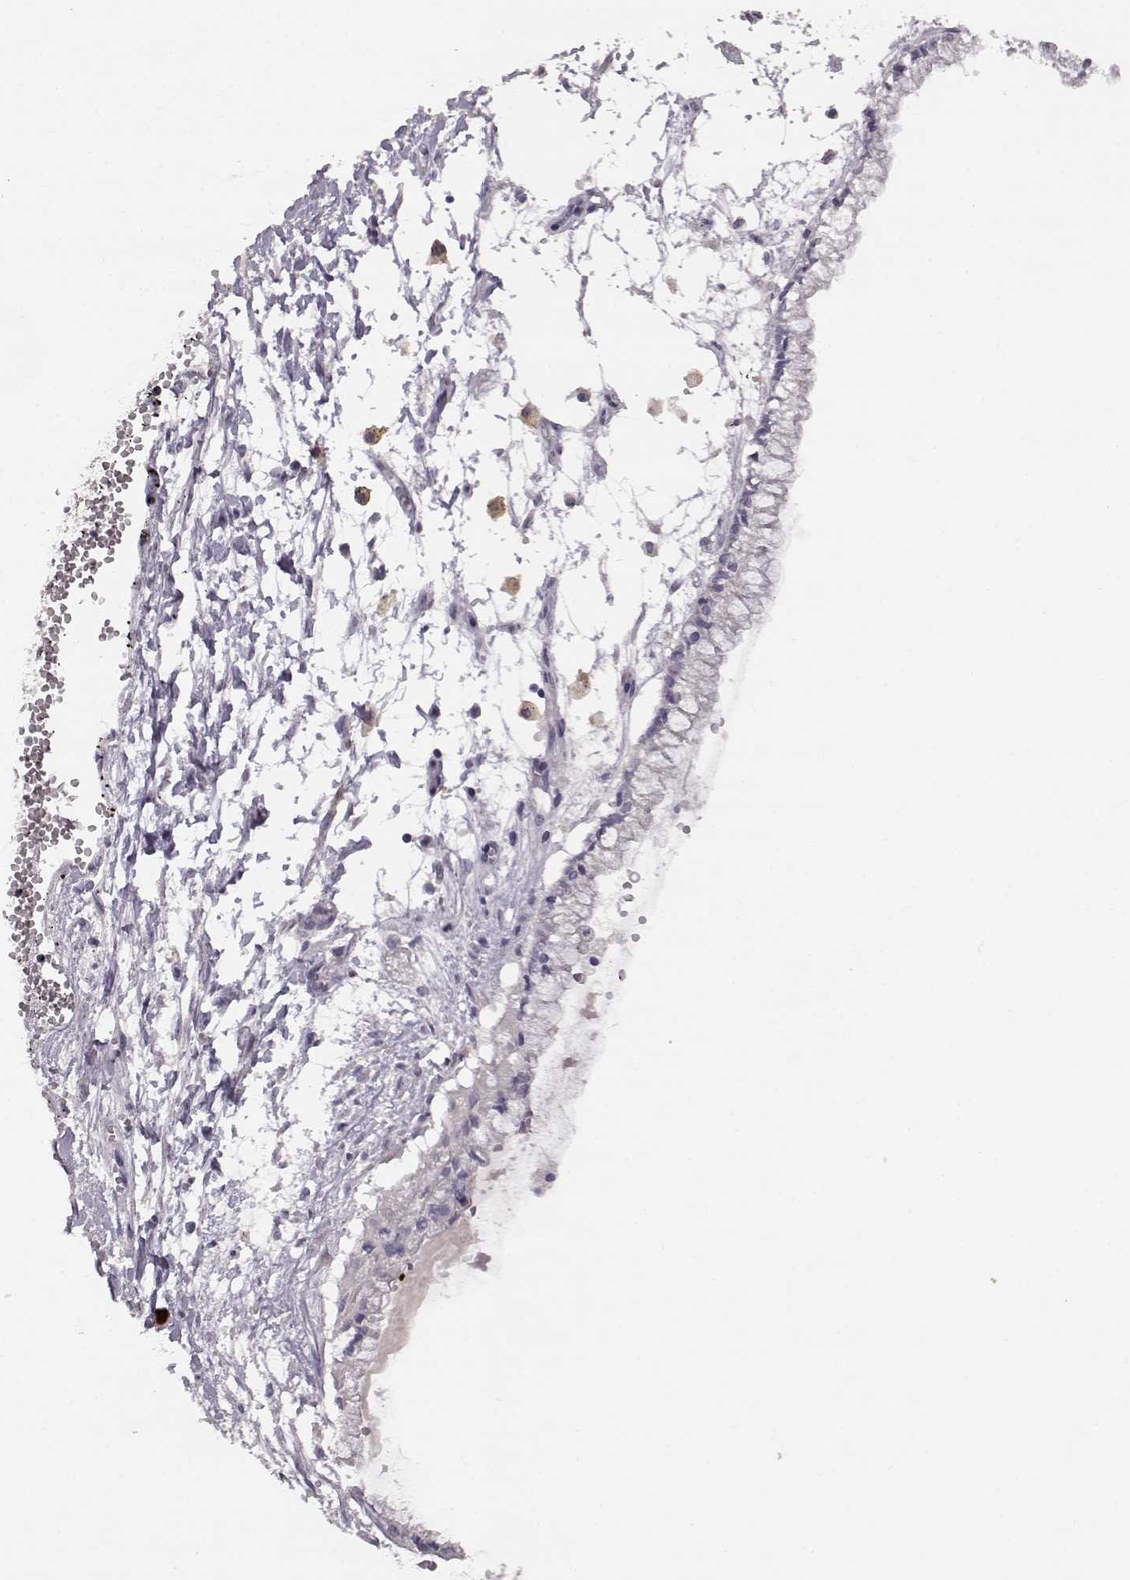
{"staining": {"intensity": "negative", "quantity": "none", "location": "none"}, "tissue": "ovarian cancer", "cell_type": "Tumor cells", "image_type": "cancer", "snomed": [{"axis": "morphology", "description": "Cystadenocarcinoma, mucinous, NOS"}, {"axis": "topography", "description": "Ovary"}], "caption": "Photomicrograph shows no protein staining in tumor cells of ovarian cancer (mucinous cystadenocarcinoma) tissue.", "gene": "GHR", "patient": {"sex": "female", "age": 67}}